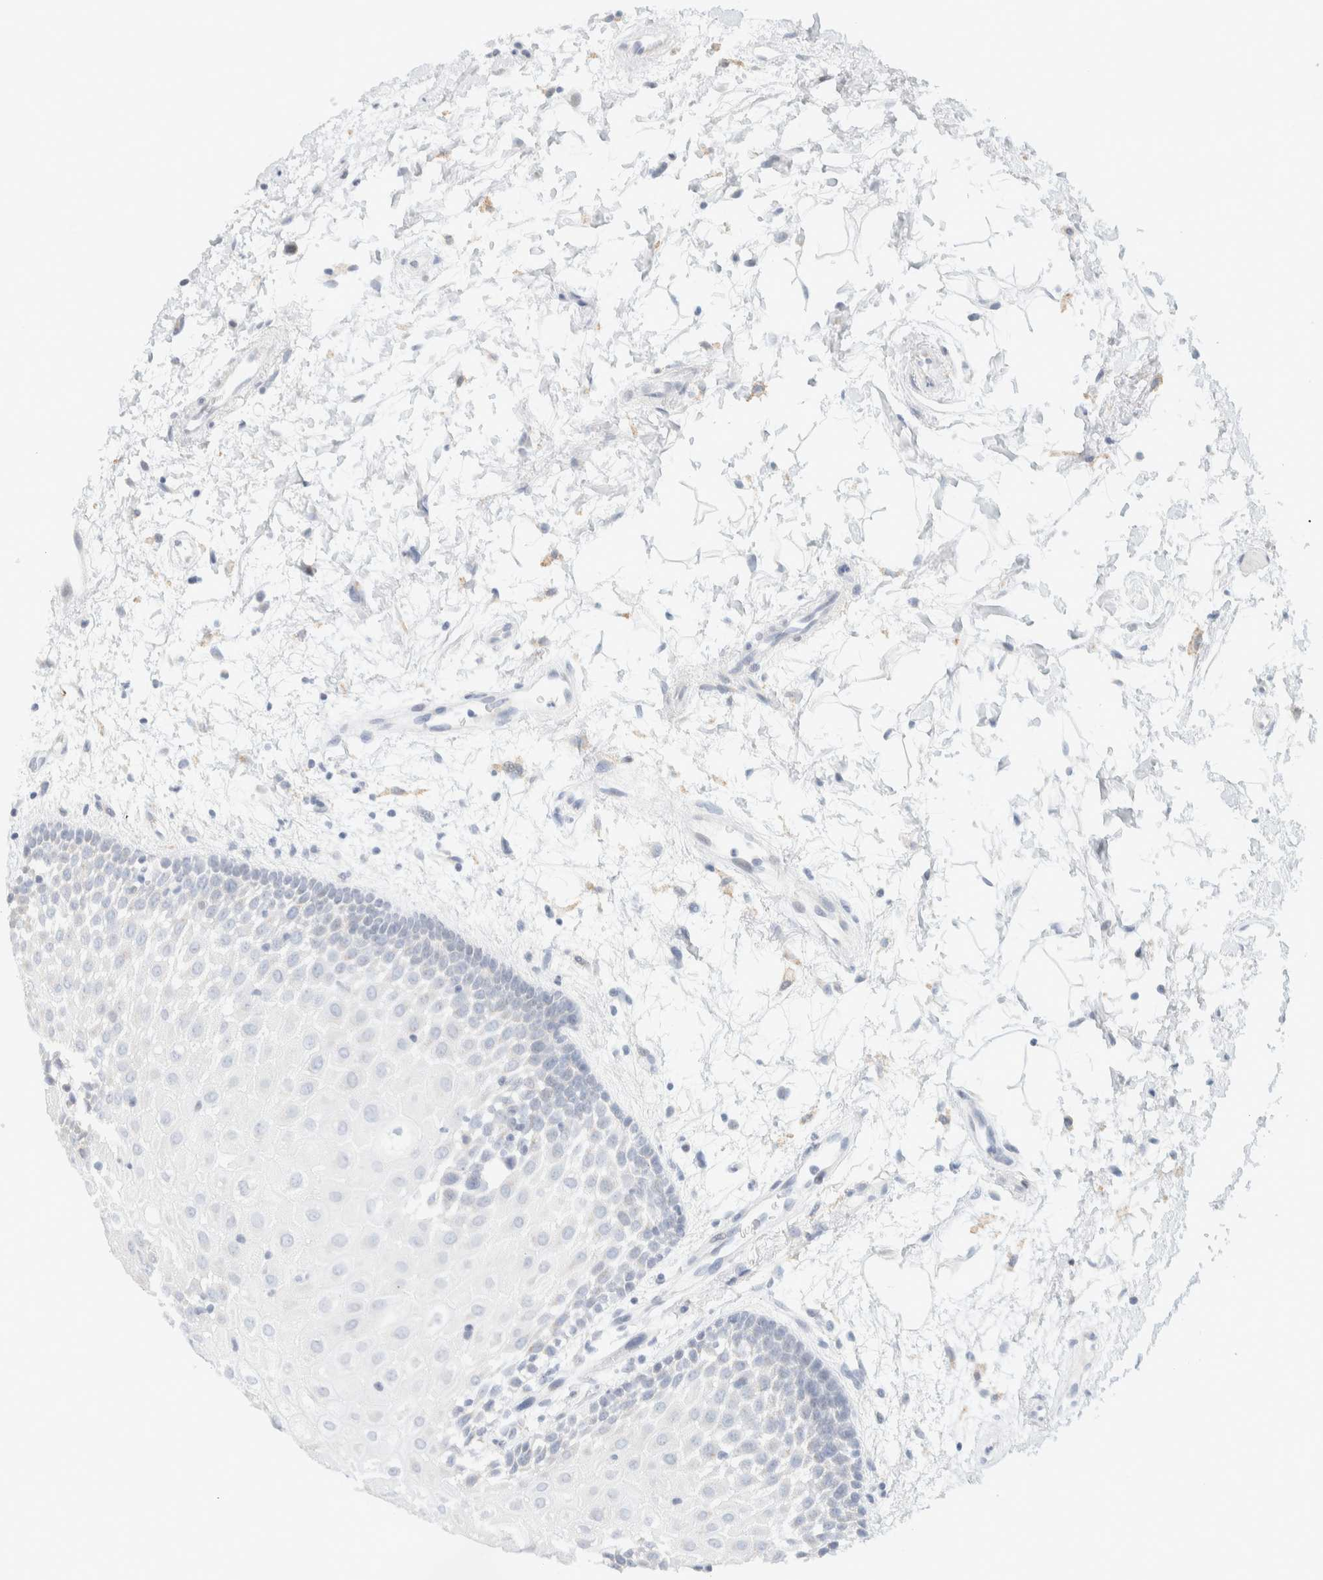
{"staining": {"intensity": "negative", "quantity": "none", "location": "none"}, "tissue": "oral mucosa", "cell_type": "Squamous epithelial cells", "image_type": "normal", "snomed": [{"axis": "morphology", "description": "Normal tissue, NOS"}, {"axis": "topography", "description": "Skeletal muscle"}, {"axis": "topography", "description": "Oral tissue"}, {"axis": "topography", "description": "Peripheral nerve tissue"}], "caption": "Normal oral mucosa was stained to show a protein in brown. There is no significant expression in squamous epithelial cells.", "gene": "SPNS3", "patient": {"sex": "female", "age": 84}}